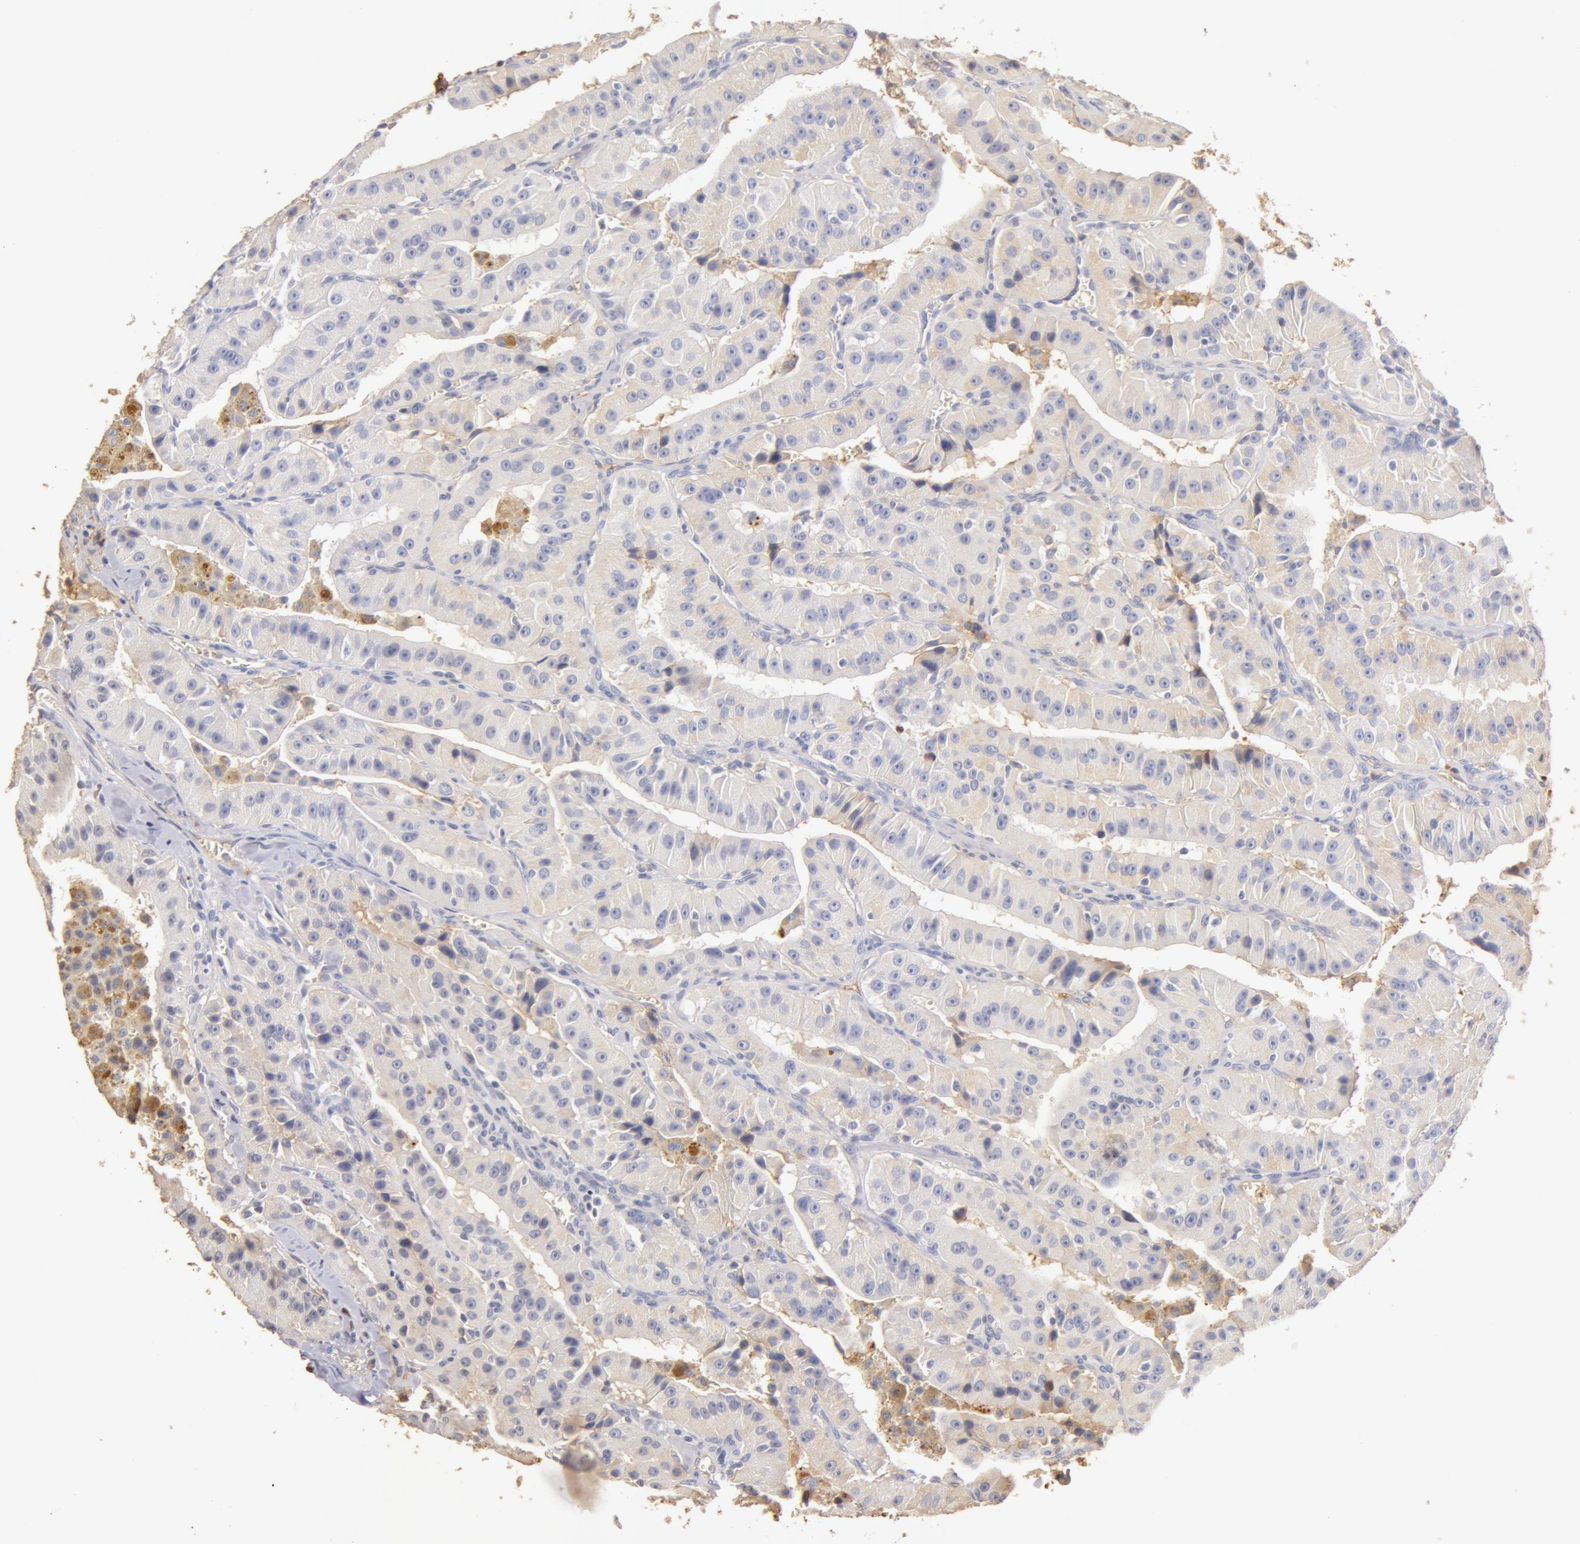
{"staining": {"intensity": "weak", "quantity": "<25%", "location": "cytoplasmic/membranous"}, "tissue": "thyroid cancer", "cell_type": "Tumor cells", "image_type": "cancer", "snomed": [{"axis": "morphology", "description": "Carcinoma, NOS"}, {"axis": "topography", "description": "Thyroid gland"}], "caption": "DAB (3,3'-diaminobenzidine) immunohistochemical staining of thyroid cancer (carcinoma) displays no significant positivity in tumor cells.", "gene": "TF", "patient": {"sex": "male", "age": 76}}